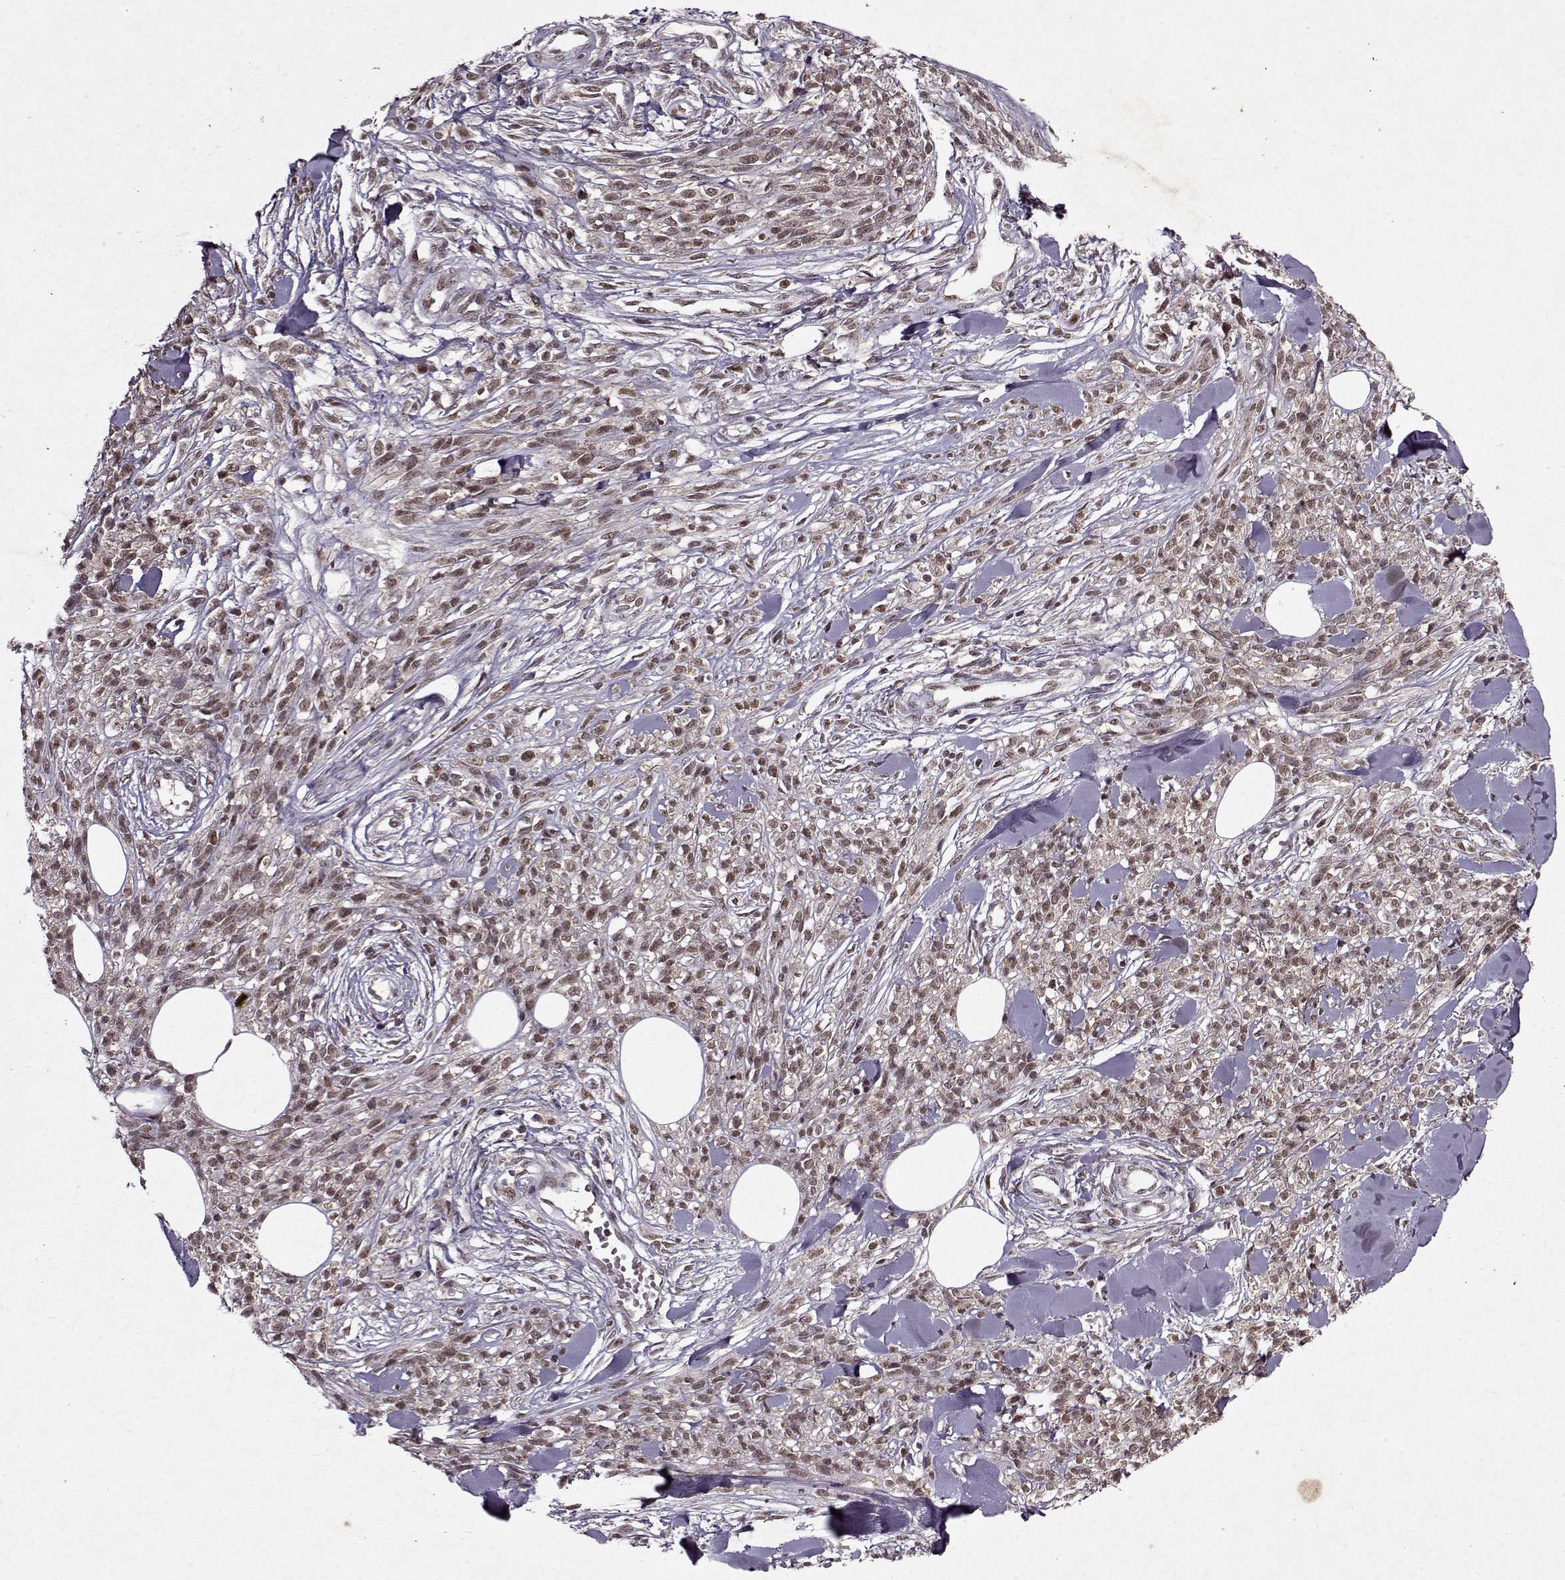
{"staining": {"intensity": "weak", "quantity": ">75%", "location": "nuclear"}, "tissue": "melanoma", "cell_type": "Tumor cells", "image_type": "cancer", "snomed": [{"axis": "morphology", "description": "Malignant melanoma, NOS"}, {"axis": "topography", "description": "Skin"}, {"axis": "topography", "description": "Skin of trunk"}], "caption": "Brown immunohistochemical staining in melanoma exhibits weak nuclear expression in approximately >75% of tumor cells.", "gene": "PSMA7", "patient": {"sex": "male", "age": 74}}